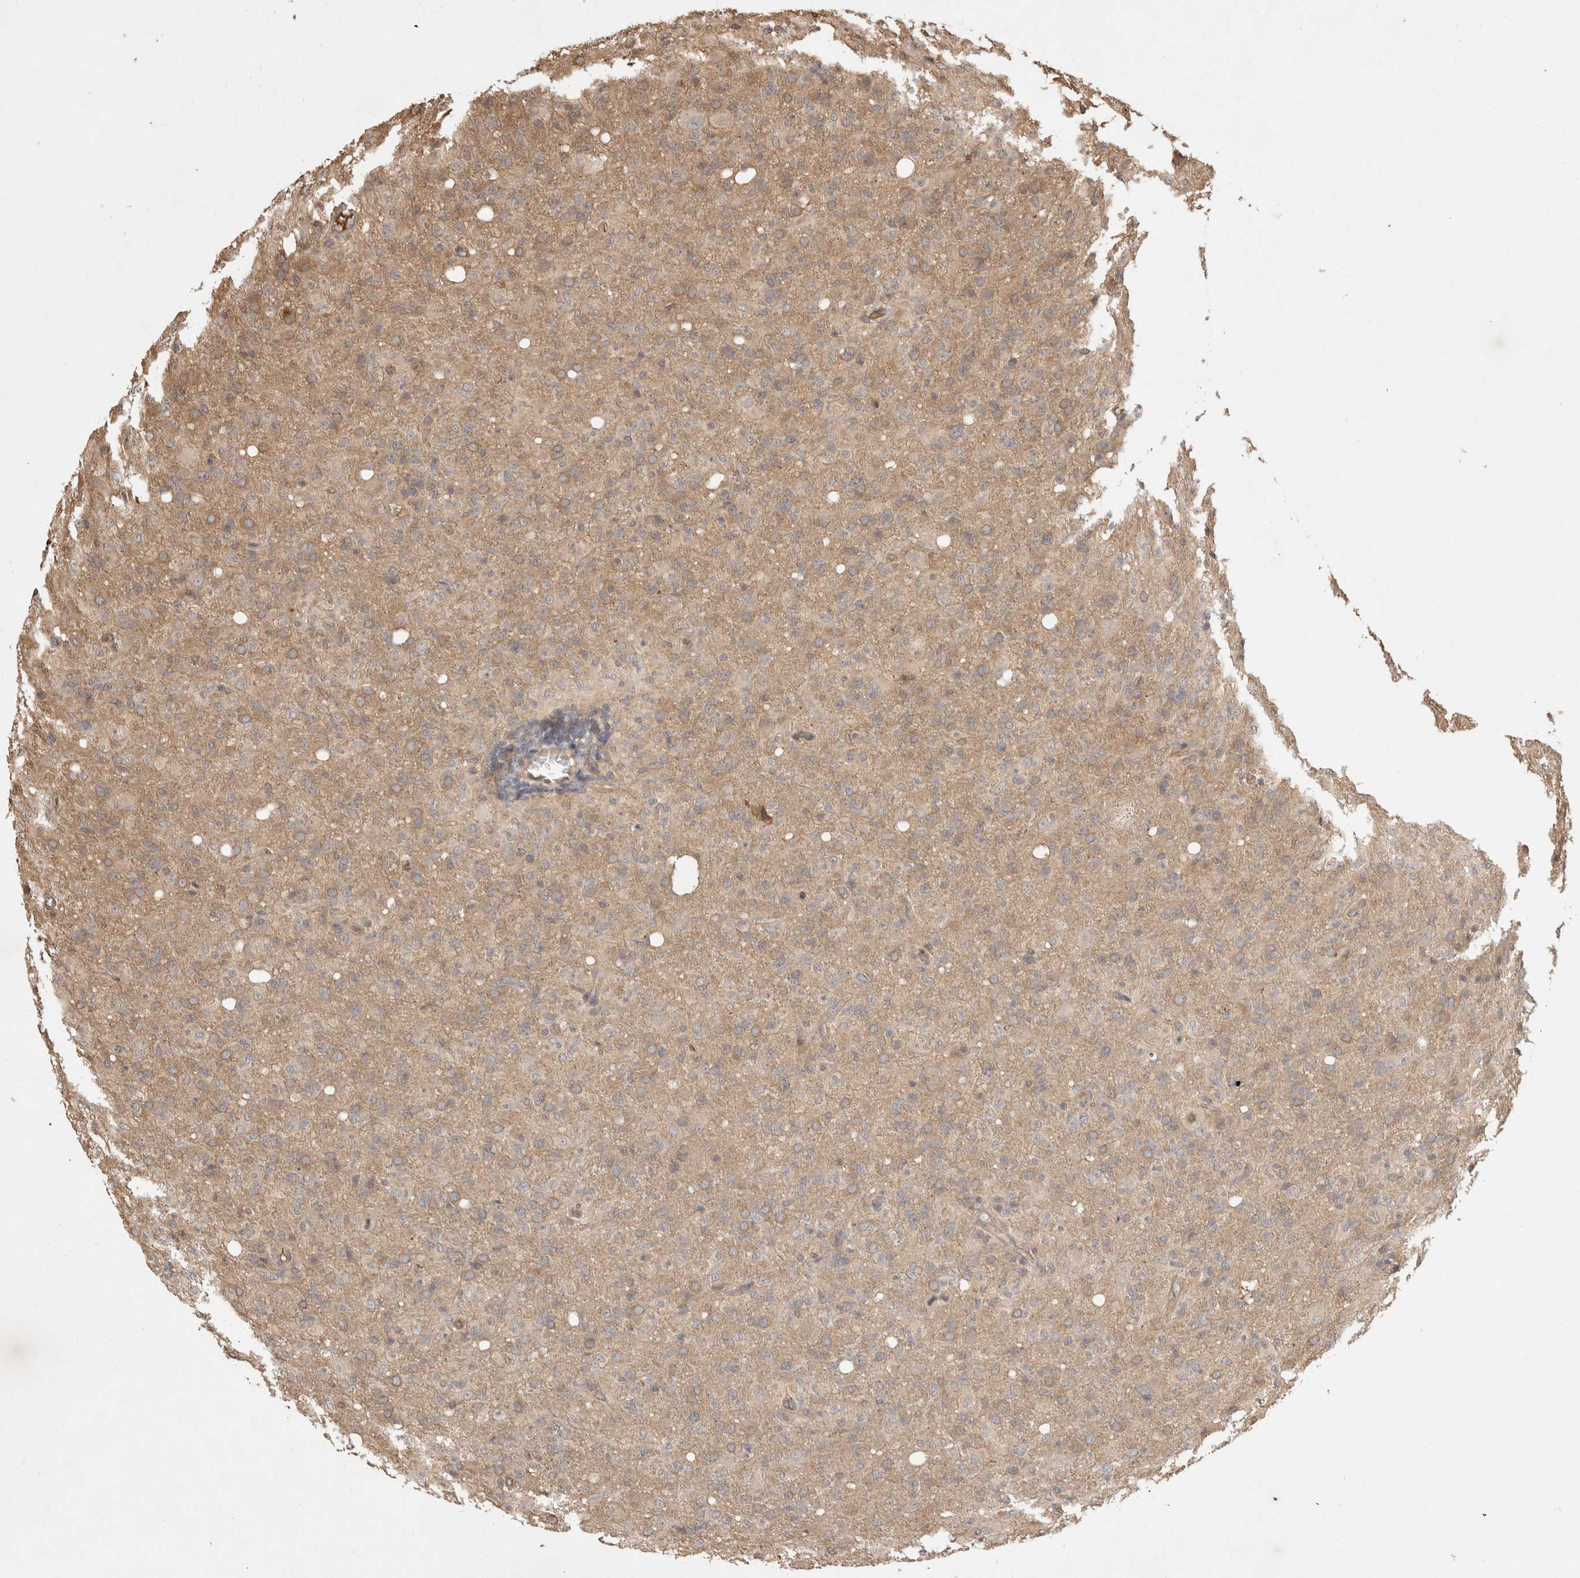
{"staining": {"intensity": "weak", "quantity": ">75%", "location": "cytoplasmic/membranous"}, "tissue": "glioma", "cell_type": "Tumor cells", "image_type": "cancer", "snomed": [{"axis": "morphology", "description": "Glioma, malignant, High grade"}, {"axis": "topography", "description": "Brain"}], "caption": "A brown stain labels weak cytoplasmic/membranous expression of a protein in malignant high-grade glioma tumor cells.", "gene": "PRMT3", "patient": {"sex": "female", "age": 57}}